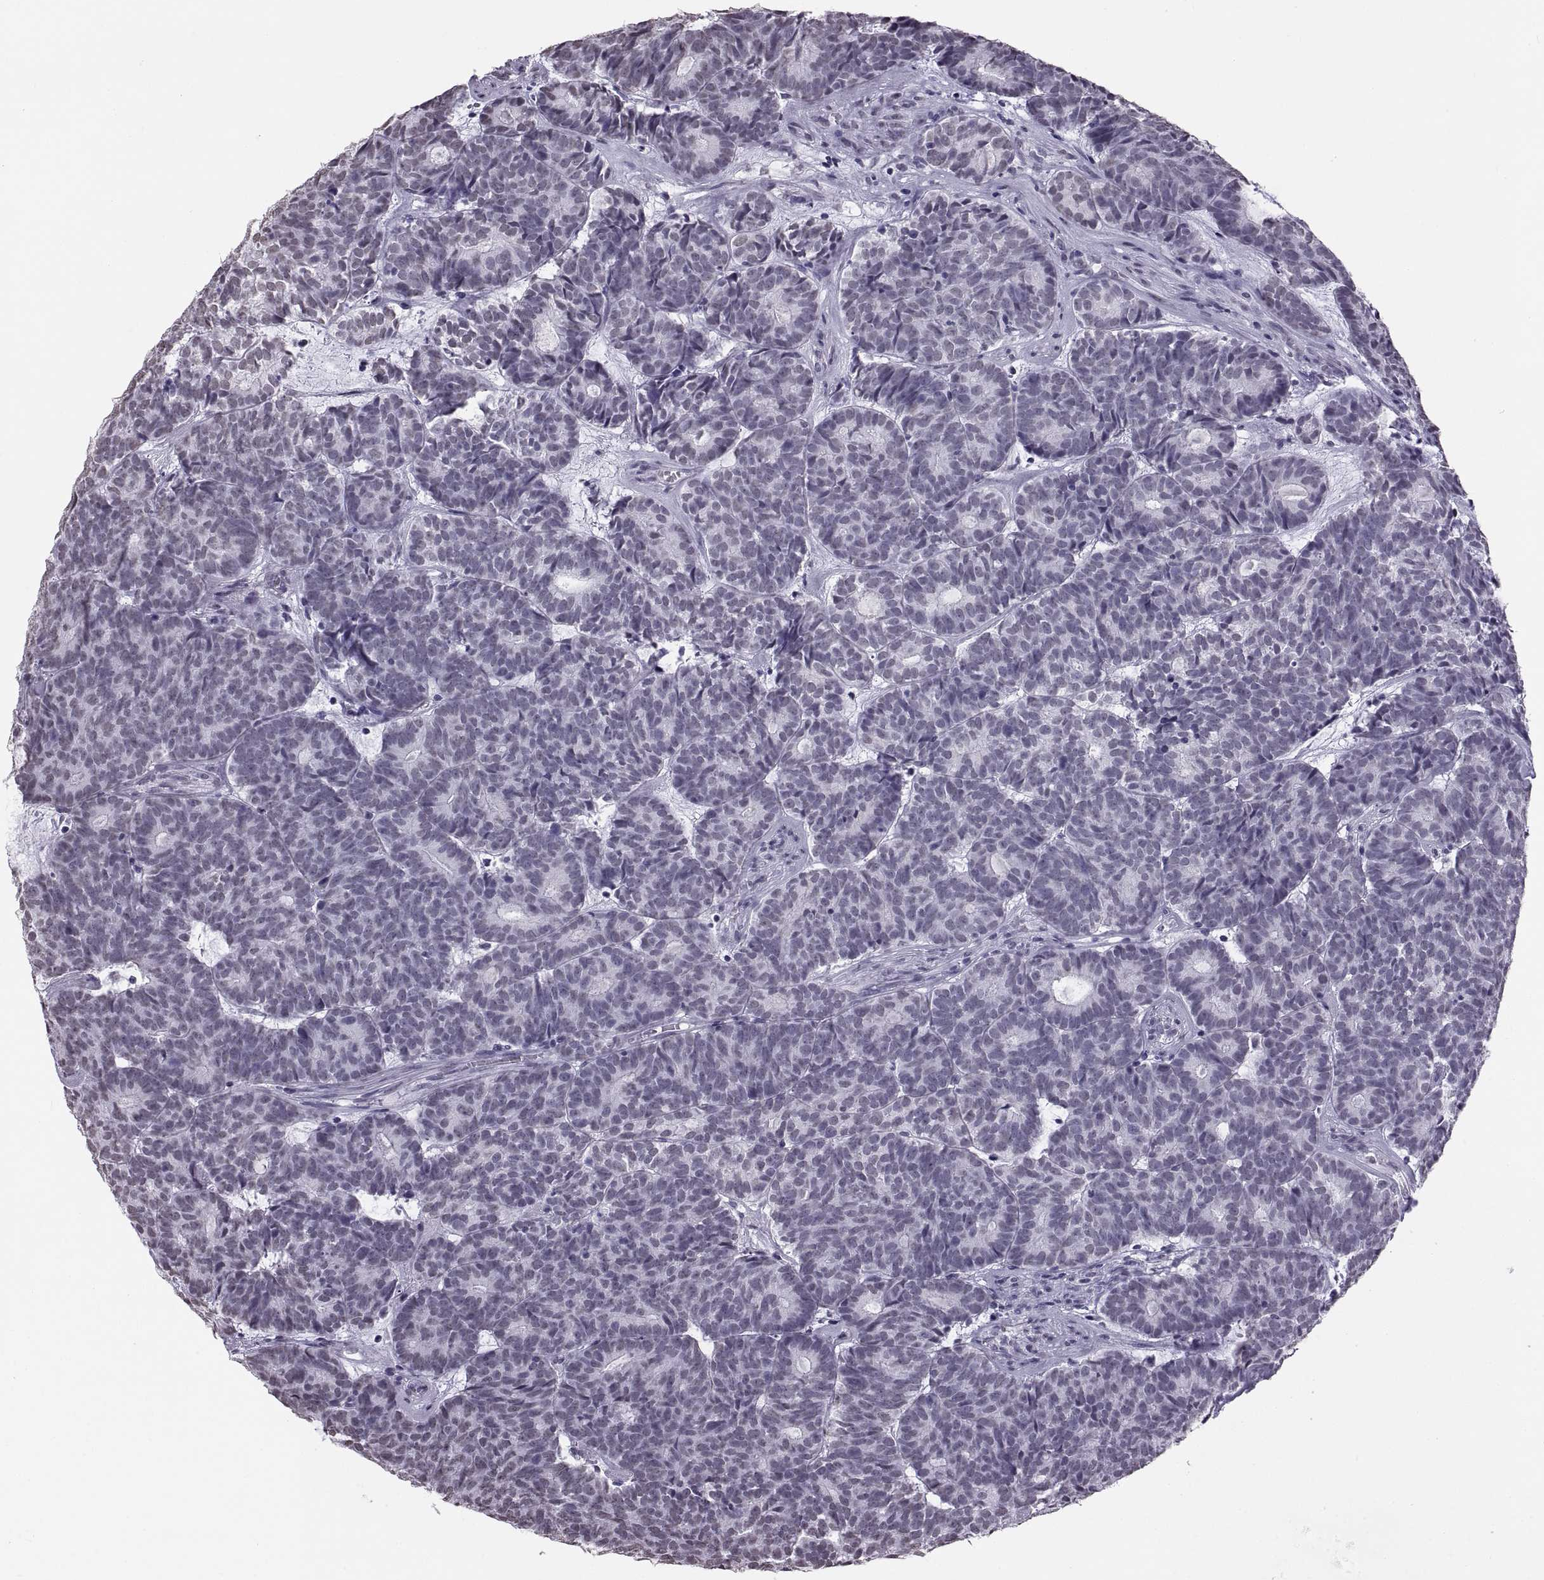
{"staining": {"intensity": "negative", "quantity": "none", "location": "none"}, "tissue": "head and neck cancer", "cell_type": "Tumor cells", "image_type": "cancer", "snomed": [{"axis": "morphology", "description": "Adenocarcinoma, NOS"}, {"axis": "topography", "description": "Head-Neck"}], "caption": "DAB immunohistochemical staining of human head and neck cancer demonstrates no significant expression in tumor cells.", "gene": "CARTPT", "patient": {"sex": "female", "age": 81}}